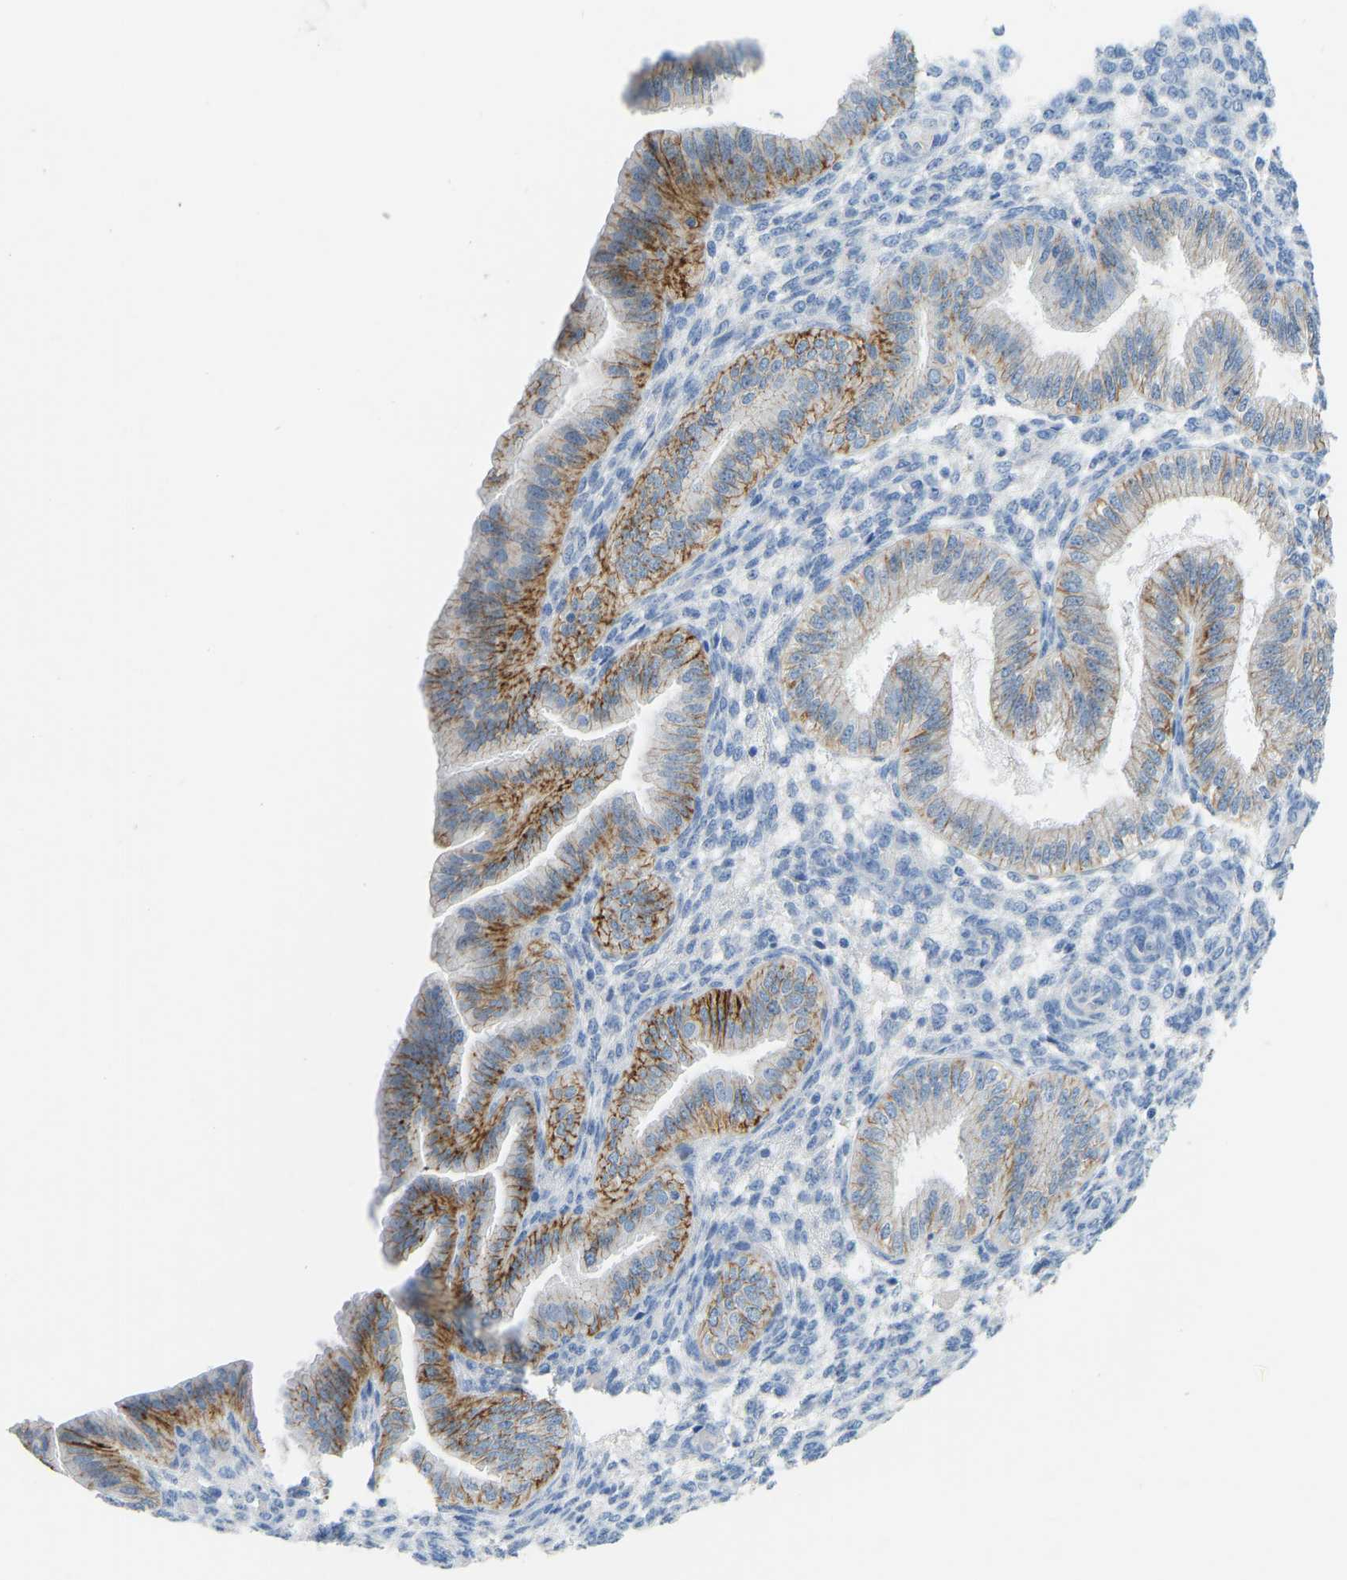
{"staining": {"intensity": "negative", "quantity": "none", "location": "none"}, "tissue": "endometrium", "cell_type": "Cells in endometrial stroma", "image_type": "normal", "snomed": [{"axis": "morphology", "description": "Normal tissue, NOS"}, {"axis": "topography", "description": "Endometrium"}], "caption": "A histopathology image of endometrium stained for a protein reveals no brown staining in cells in endometrial stroma. (IHC, brightfield microscopy, high magnification).", "gene": "ATP1A1", "patient": {"sex": "female", "age": 39}}